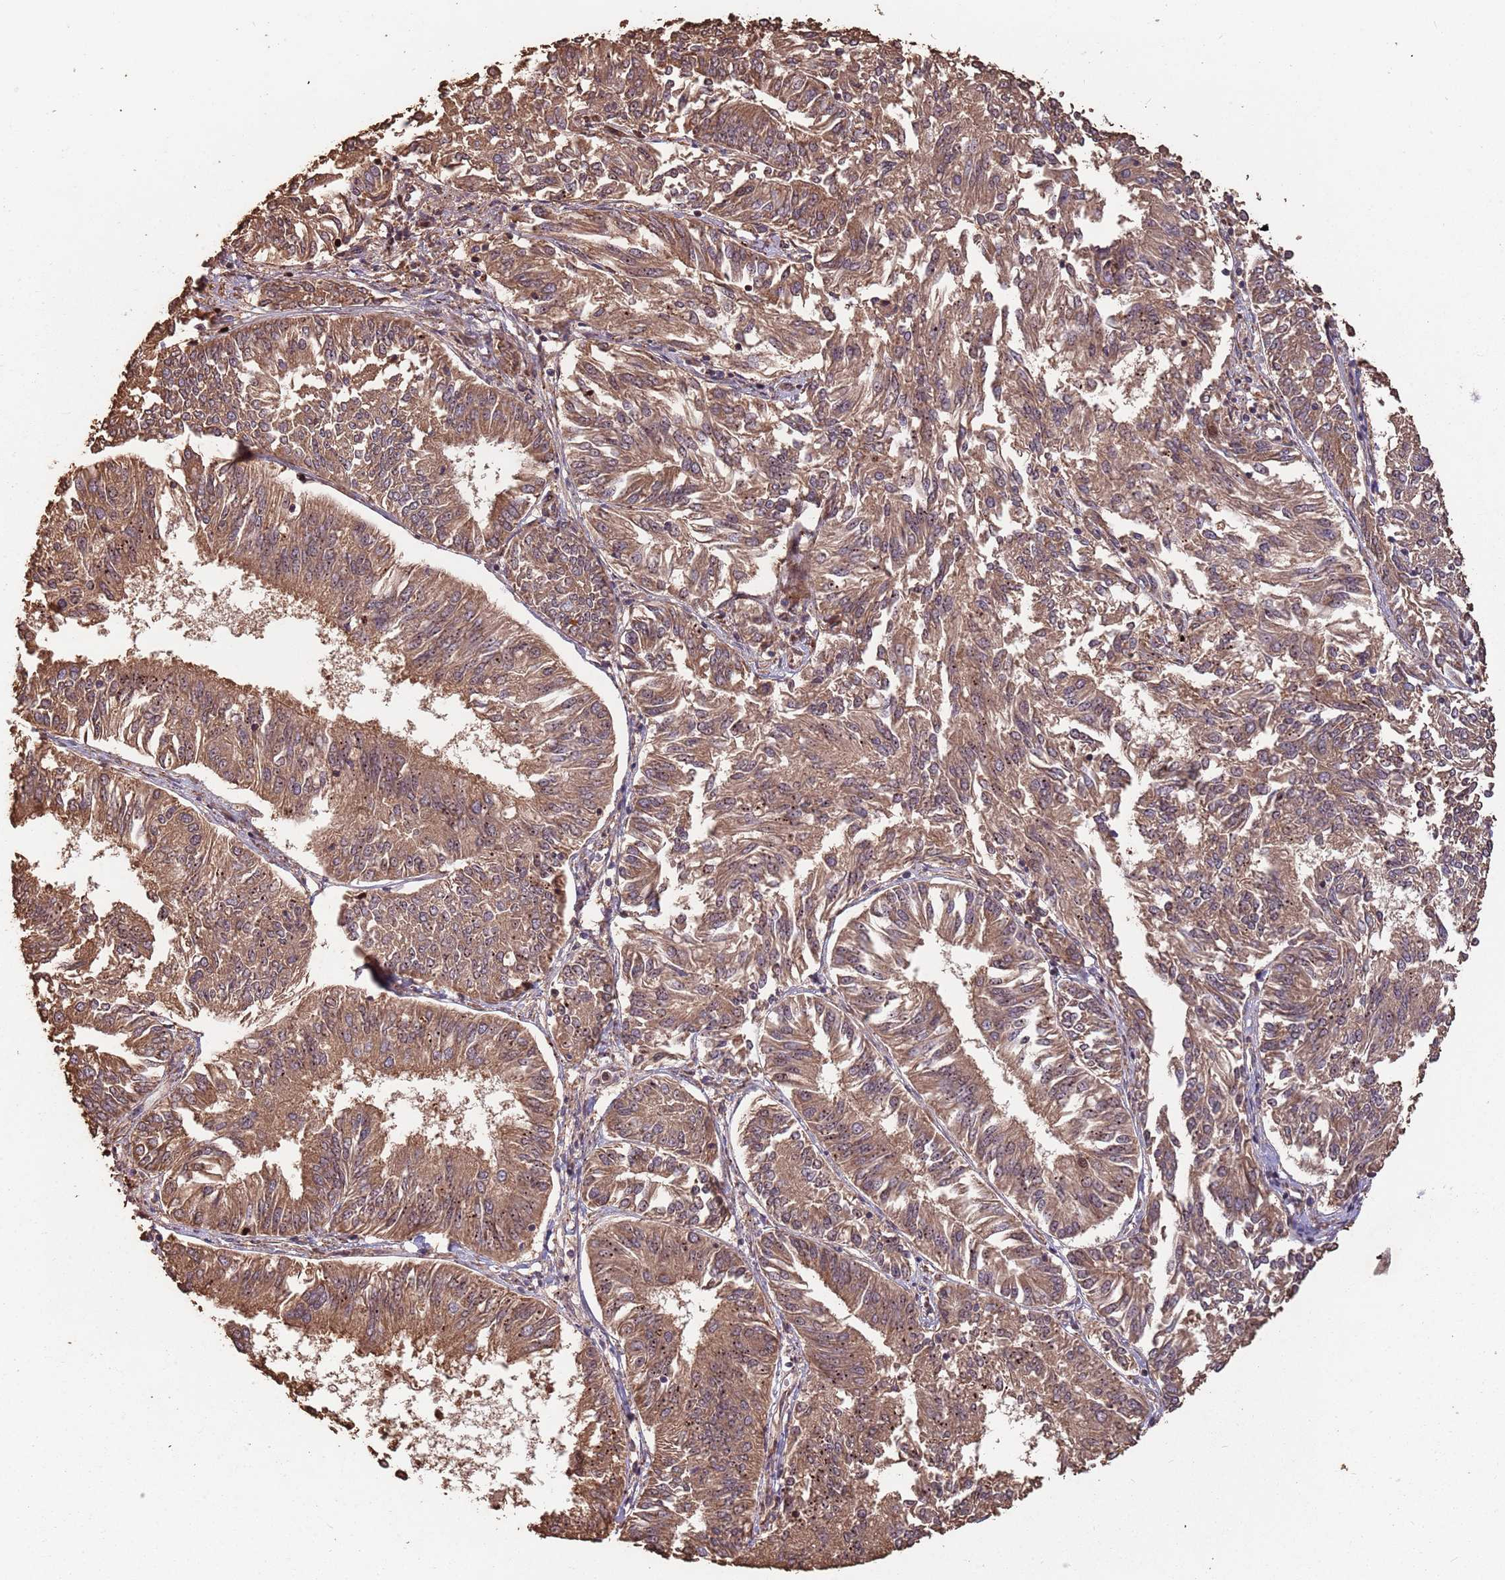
{"staining": {"intensity": "moderate", "quantity": ">75%", "location": "cytoplasmic/membranous"}, "tissue": "endometrial cancer", "cell_type": "Tumor cells", "image_type": "cancer", "snomed": [{"axis": "morphology", "description": "Adenocarcinoma, NOS"}, {"axis": "topography", "description": "Endometrium"}], "caption": "Immunohistochemical staining of endometrial adenocarcinoma demonstrates medium levels of moderate cytoplasmic/membranous expression in approximately >75% of tumor cells.", "gene": "ZNF428", "patient": {"sex": "female", "age": 58}}